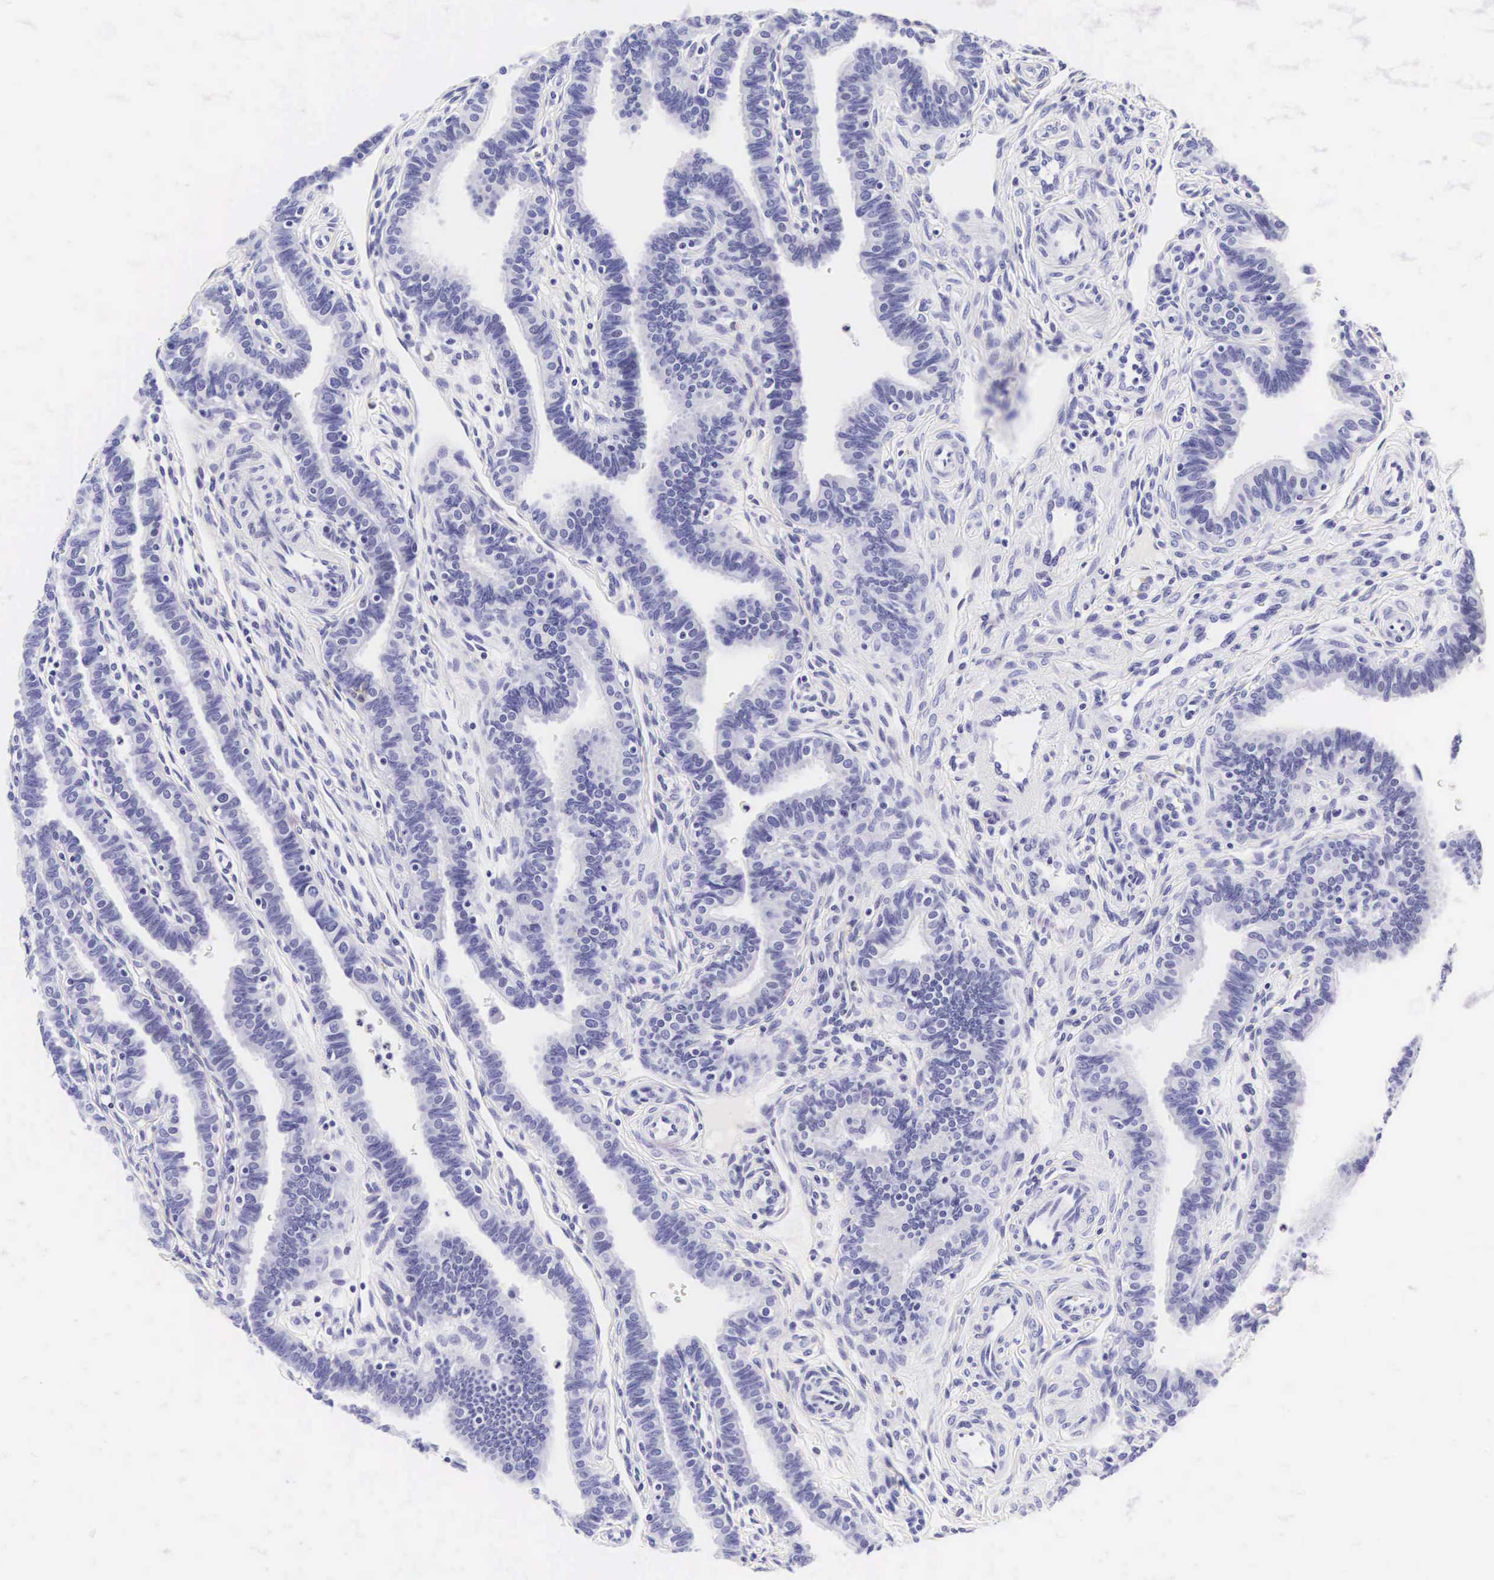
{"staining": {"intensity": "negative", "quantity": "none", "location": "none"}, "tissue": "fallopian tube", "cell_type": "Glandular cells", "image_type": "normal", "snomed": [{"axis": "morphology", "description": "Normal tissue, NOS"}, {"axis": "topography", "description": "Fallopian tube"}], "caption": "IHC micrograph of normal fallopian tube: human fallopian tube stained with DAB demonstrates no significant protein staining in glandular cells.", "gene": "CD1A", "patient": {"sex": "female", "age": 32}}